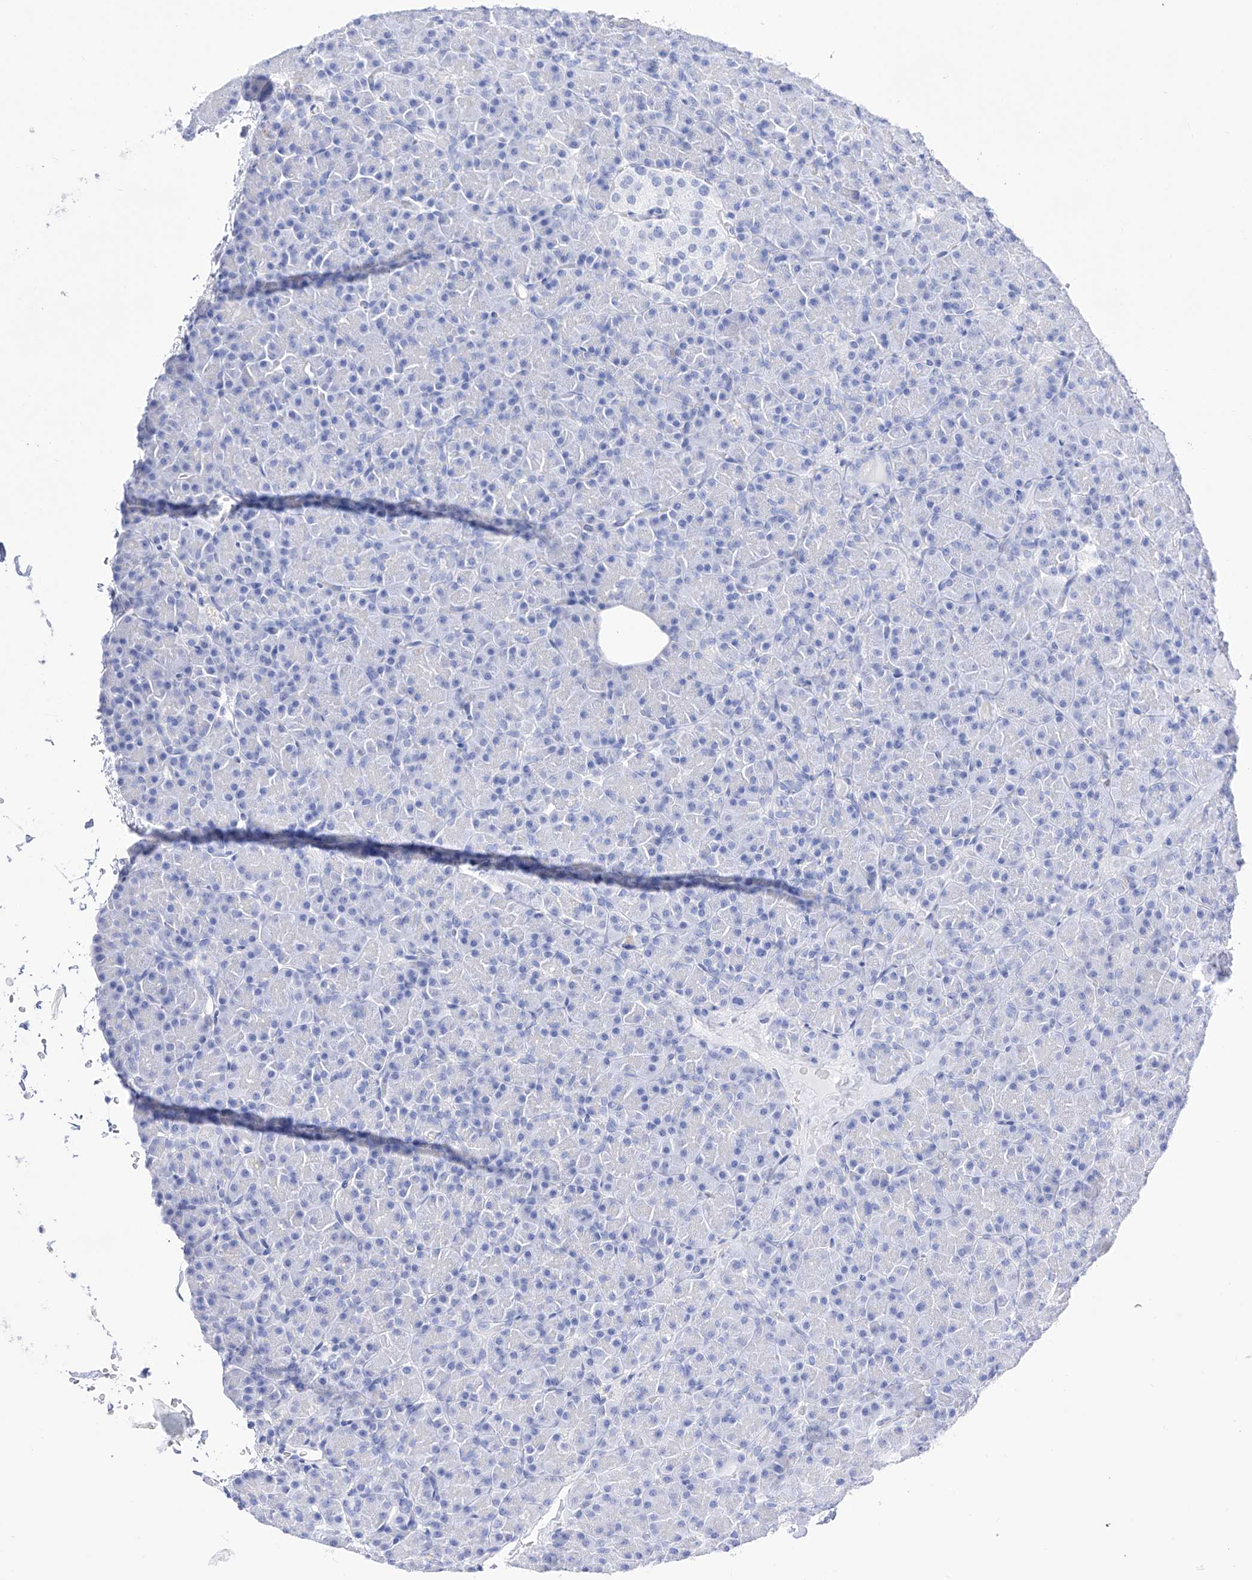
{"staining": {"intensity": "negative", "quantity": "none", "location": "none"}, "tissue": "pancreas", "cell_type": "Exocrine glandular cells", "image_type": "normal", "snomed": [{"axis": "morphology", "description": "Normal tissue, NOS"}, {"axis": "topography", "description": "Pancreas"}], "caption": "Exocrine glandular cells show no significant protein expression in unremarkable pancreas. The staining was performed using DAB (3,3'-diaminobenzidine) to visualize the protein expression in brown, while the nuclei were stained in blue with hematoxylin (Magnification: 20x).", "gene": "TRPC7", "patient": {"sex": "female", "age": 43}}